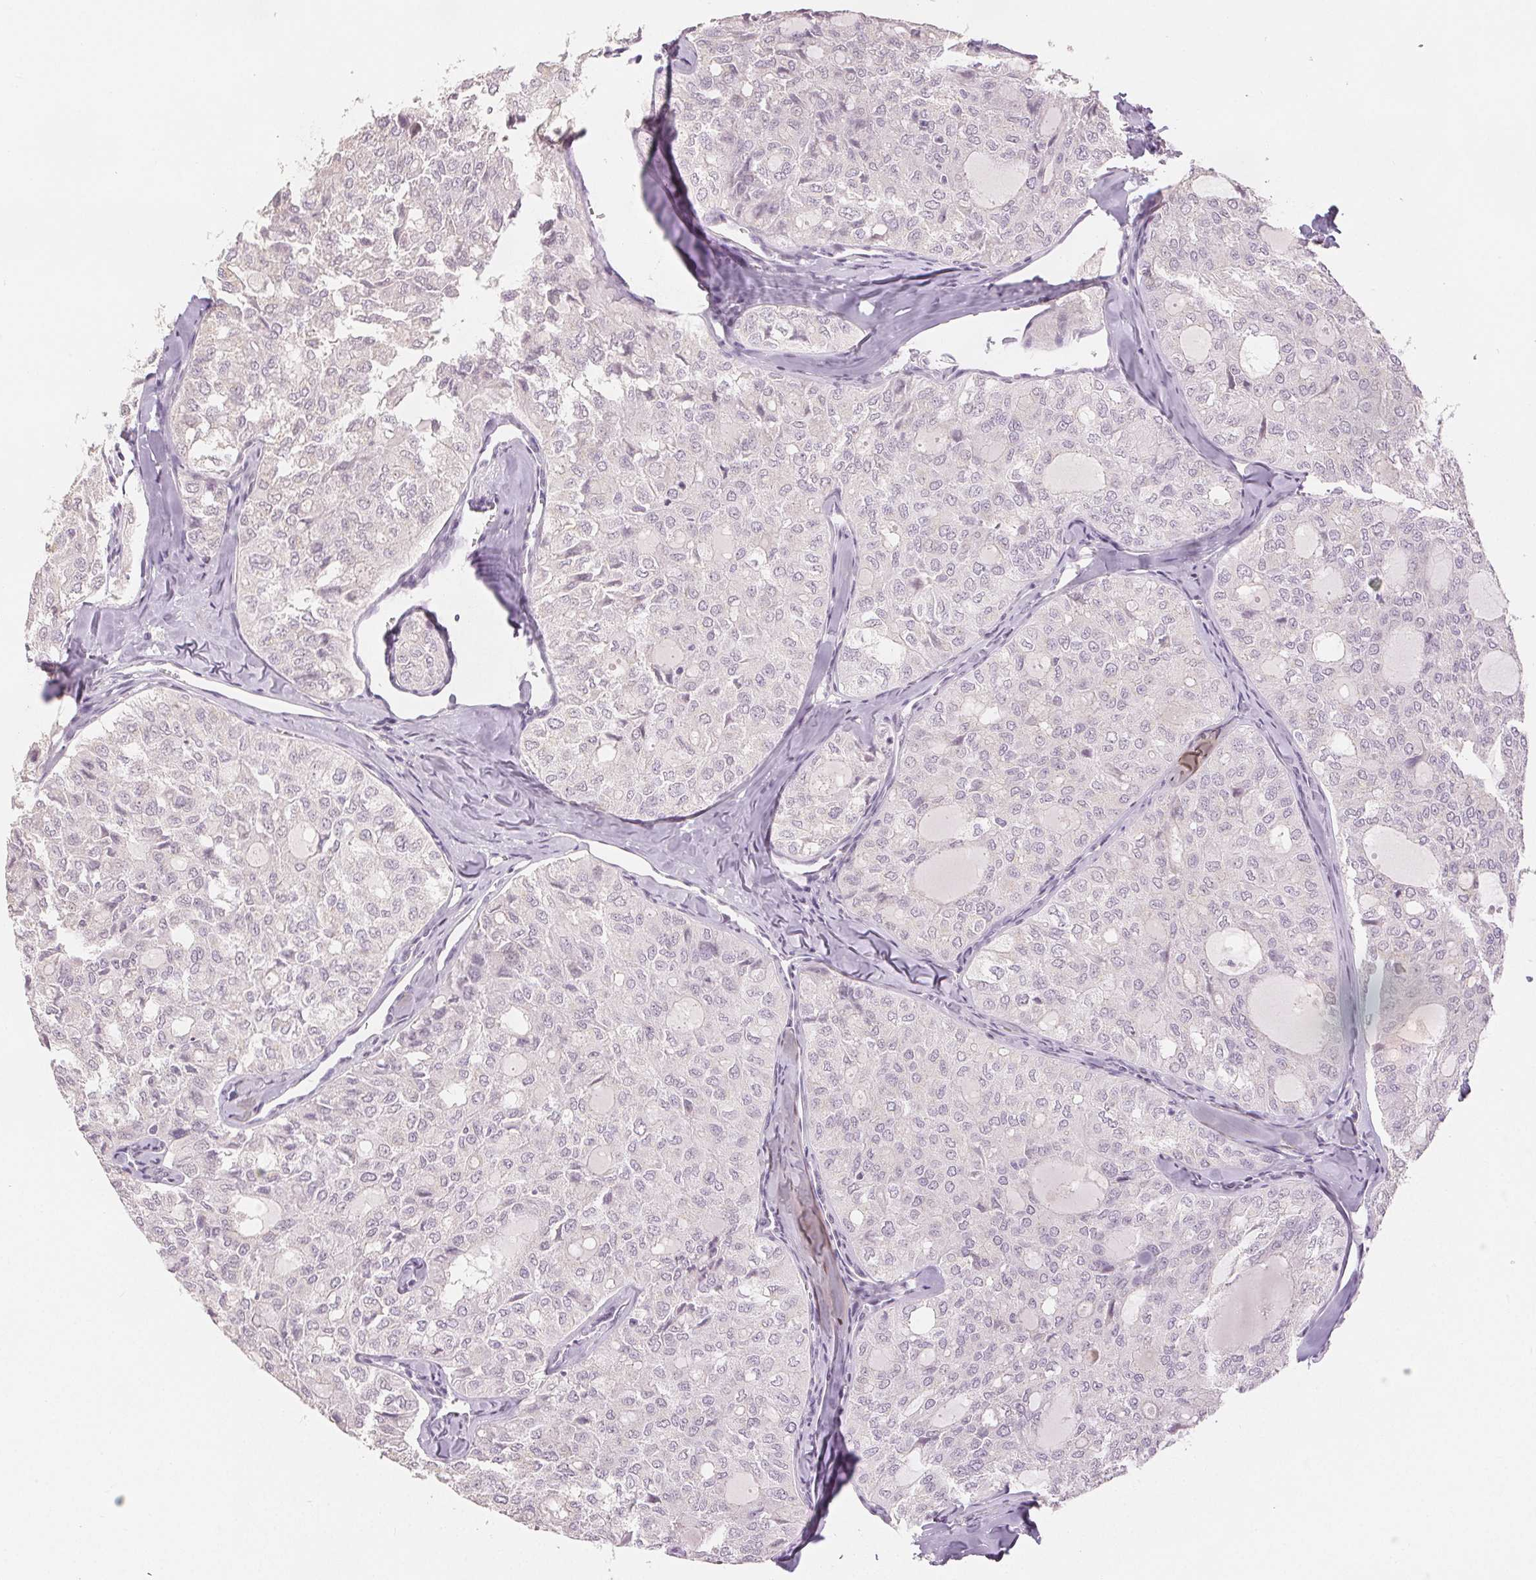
{"staining": {"intensity": "negative", "quantity": "none", "location": "none"}, "tissue": "thyroid cancer", "cell_type": "Tumor cells", "image_type": "cancer", "snomed": [{"axis": "morphology", "description": "Follicular adenoma carcinoma, NOS"}, {"axis": "topography", "description": "Thyroid gland"}], "caption": "Tumor cells show no significant expression in thyroid cancer (follicular adenoma carcinoma).", "gene": "SLC27A5", "patient": {"sex": "male", "age": 75}}